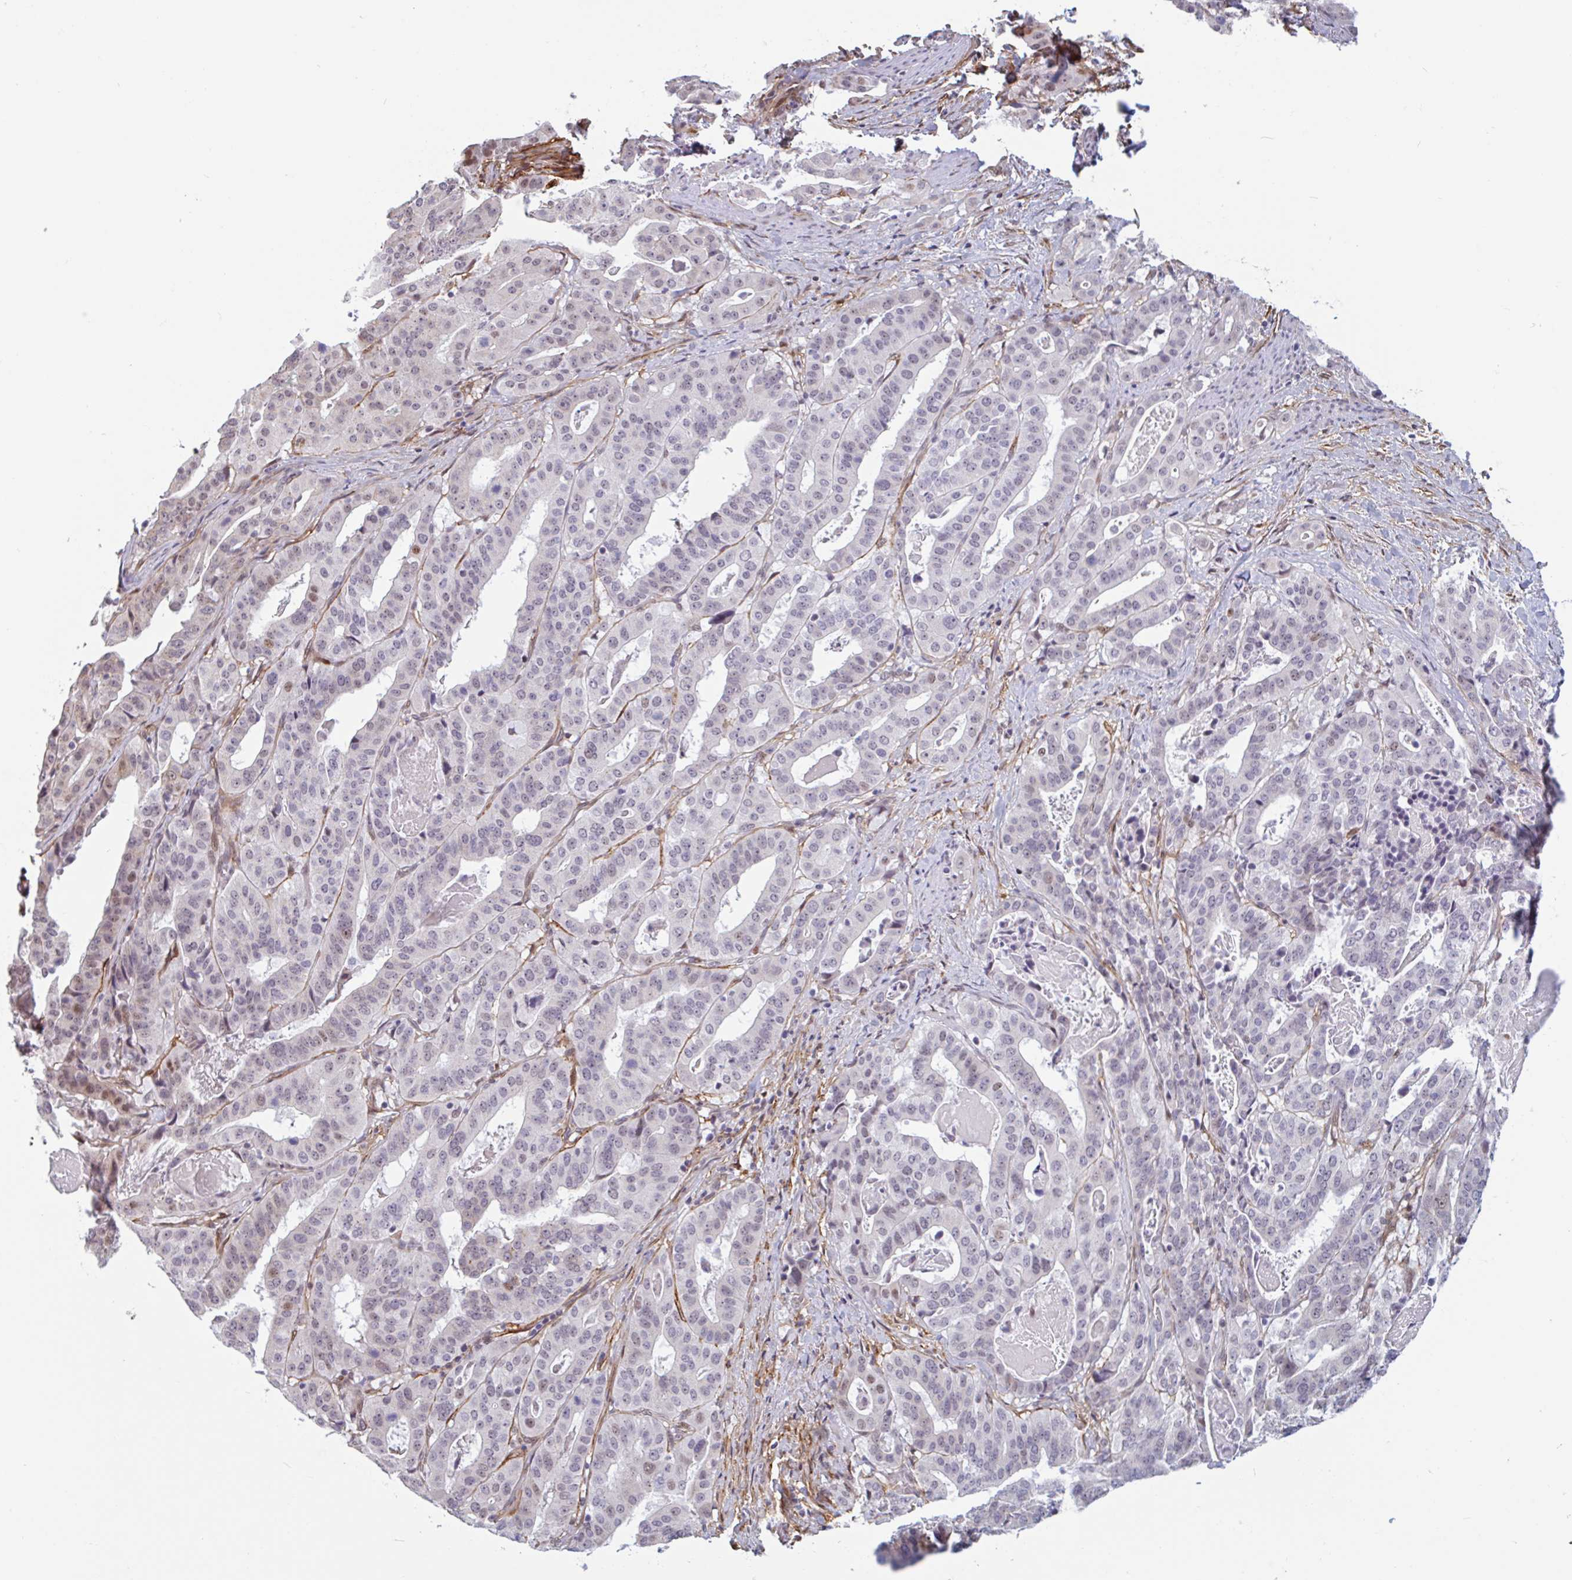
{"staining": {"intensity": "weak", "quantity": "<25%", "location": "nuclear"}, "tissue": "stomach cancer", "cell_type": "Tumor cells", "image_type": "cancer", "snomed": [{"axis": "morphology", "description": "Adenocarcinoma, NOS"}, {"axis": "topography", "description": "Stomach"}], "caption": "This micrograph is of adenocarcinoma (stomach) stained with immunohistochemistry (IHC) to label a protein in brown with the nuclei are counter-stained blue. There is no staining in tumor cells.", "gene": "TMEM119", "patient": {"sex": "male", "age": 48}}